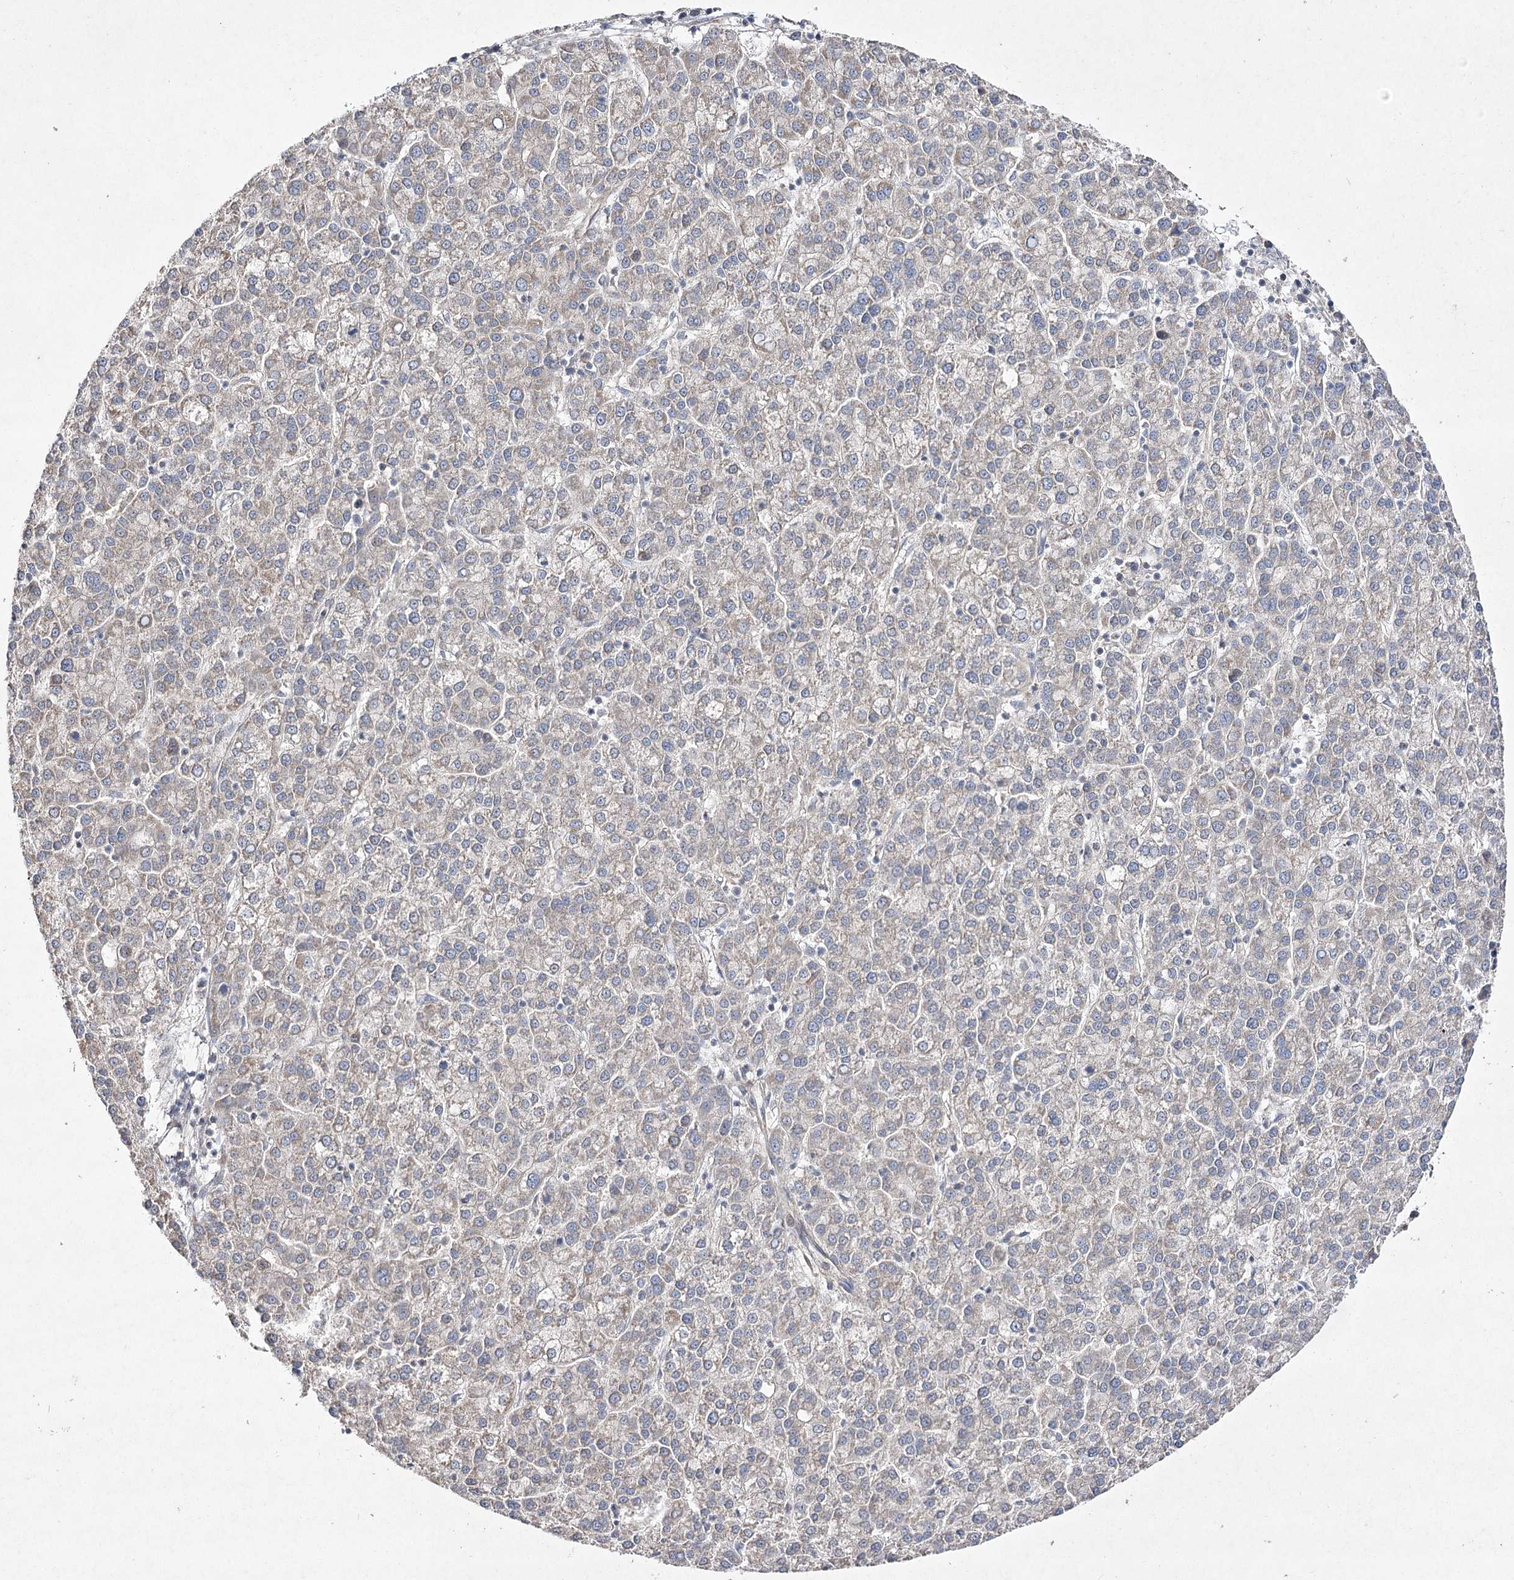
{"staining": {"intensity": "weak", "quantity": "25%-75%", "location": "cytoplasmic/membranous"}, "tissue": "liver cancer", "cell_type": "Tumor cells", "image_type": "cancer", "snomed": [{"axis": "morphology", "description": "Carcinoma, Hepatocellular, NOS"}, {"axis": "topography", "description": "Liver"}], "caption": "This photomicrograph reveals immunohistochemistry (IHC) staining of hepatocellular carcinoma (liver), with low weak cytoplasmic/membranous expression in about 25%-75% of tumor cells.", "gene": "FANCL", "patient": {"sex": "female", "age": 58}}